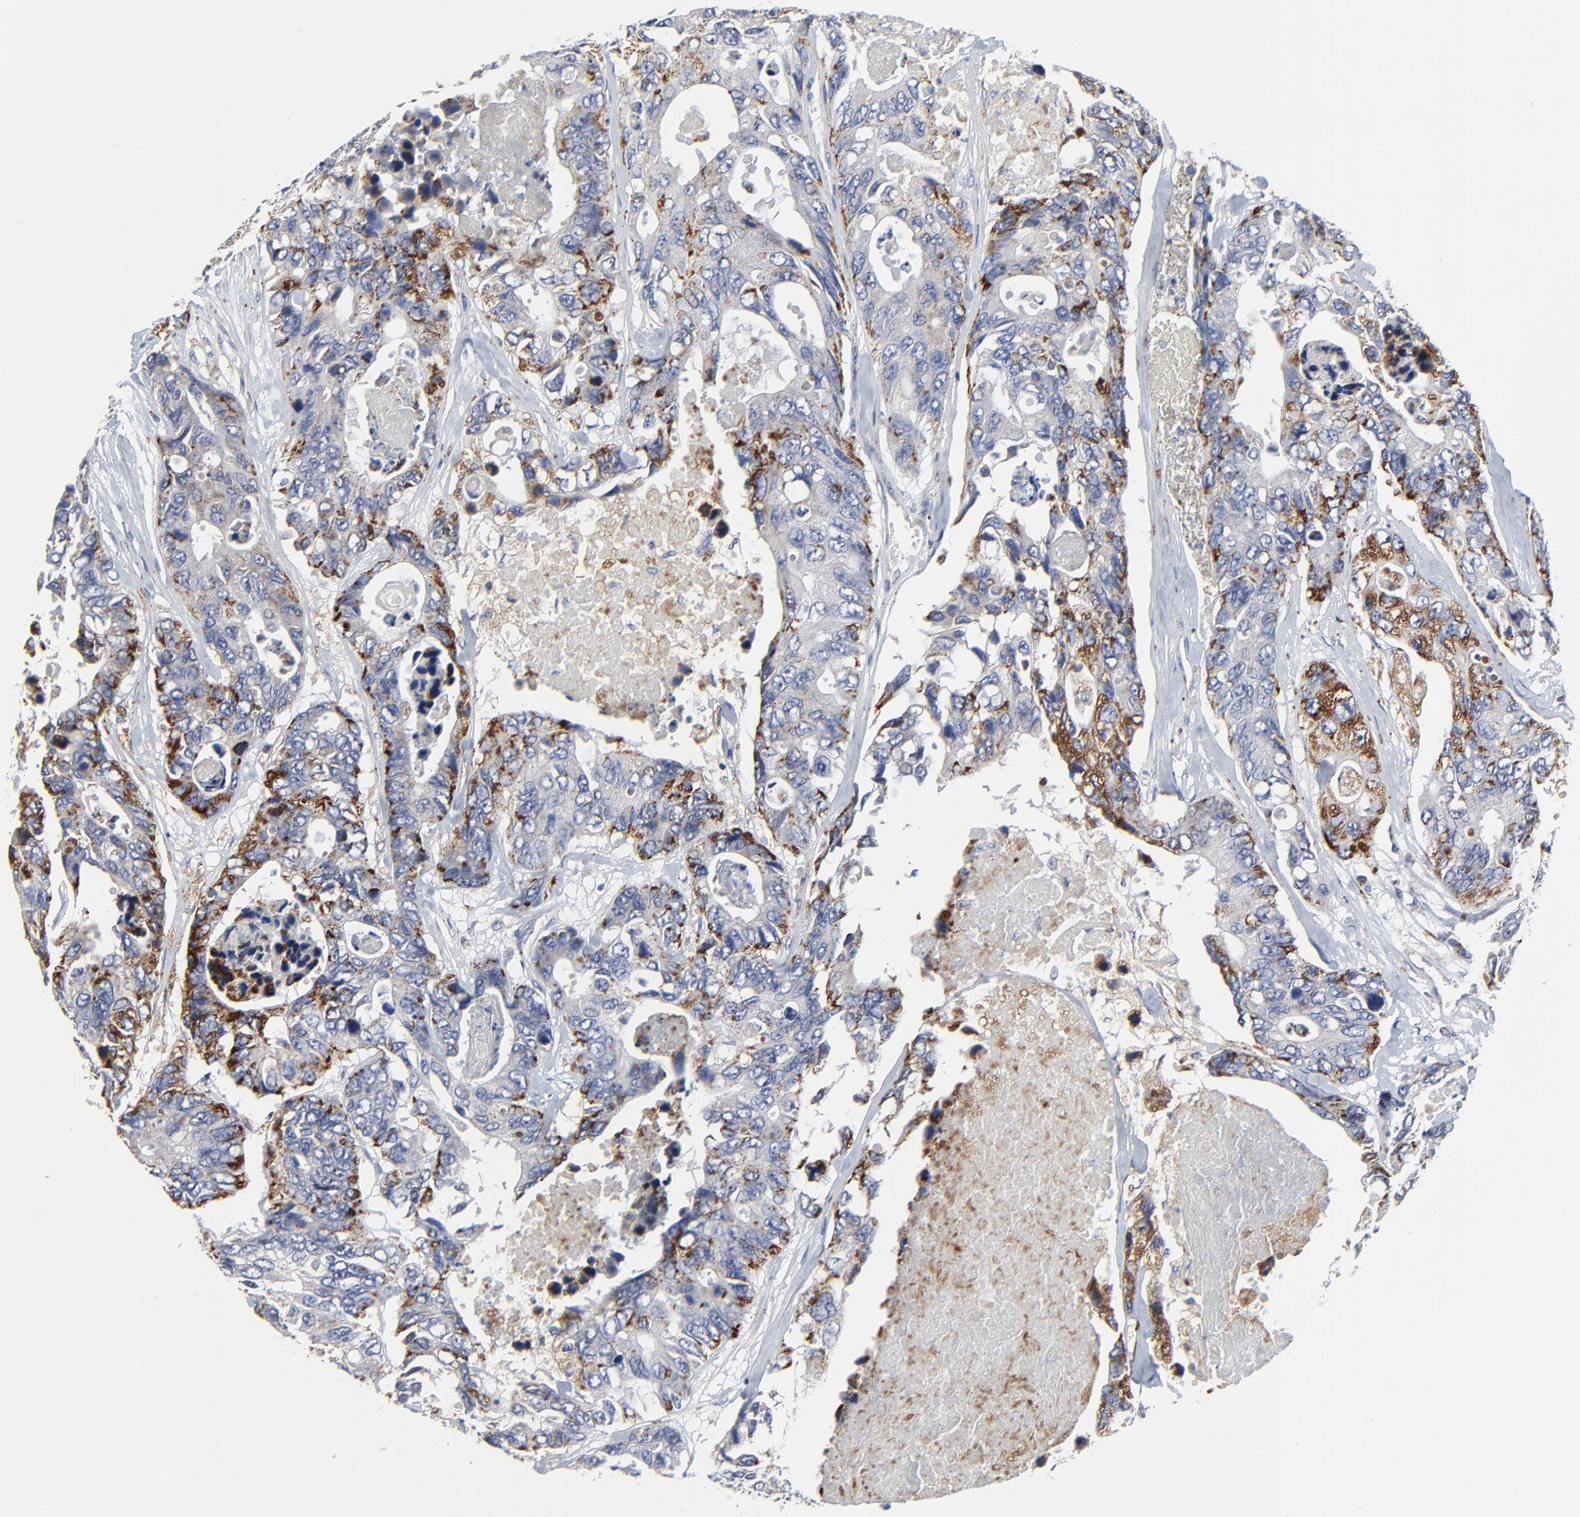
{"staining": {"intensity": "strong", "quantity": "25%-75%", "location": "cytoplasmic/membranous"}, "tissue": "colorectal cancer", "cell_type": "Tumor cells", "image_type": "cancer", "snomed": [{"axis": "morphology", "description": "Adenocarcinoma, NOS"}, {"axis": "topography", "description": "Colon"}], "caption": "Approximately 25%-75% of tumor cells in colorectal adenocarcinoma show strong cytoplasmic/membranous protein staining as visualized by brown immunohistochemical staining.", "gene": "DHRSX", "patient": {"sex": "female", "age": 86}}